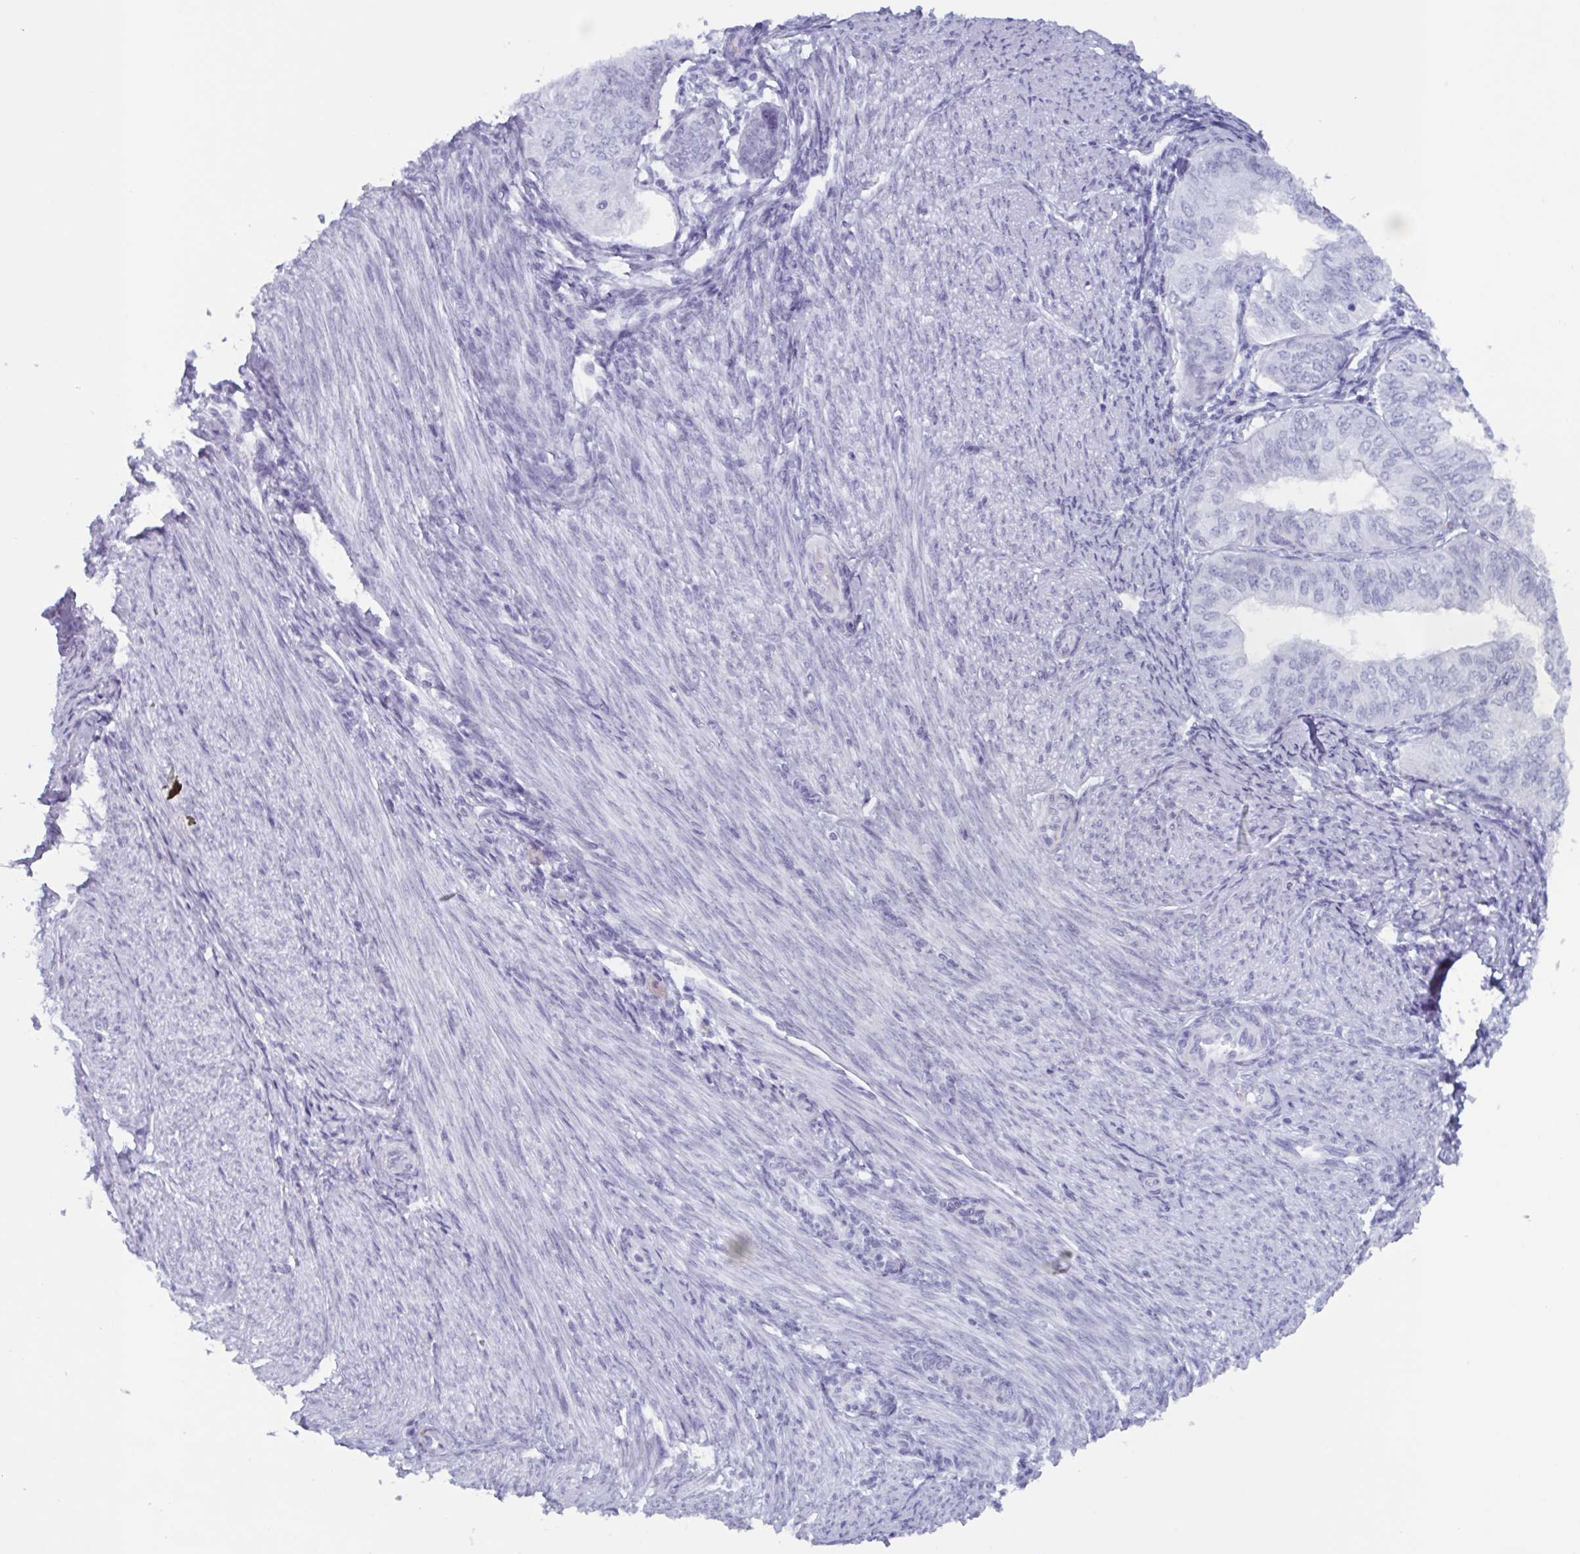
{"staining": {"intensity": "negative", "quantity": "none", "location": "none"}, "tissue": "endometrial cancer", "cell_type": "Tumor cells", "image_type": "cancer", "snomed": [{"axis": "morphology", "description": "Adenocarcinoma, NOS"}, {"axis": "topography", "description": "Endometrium"}], "caption": "Immunohistochemical staining of adenocarcinoma (endometrial) exhibits no significant expression in tumor cells.", "gene": "ZFP64", "patient": {"sex": "female", "age": 58}}